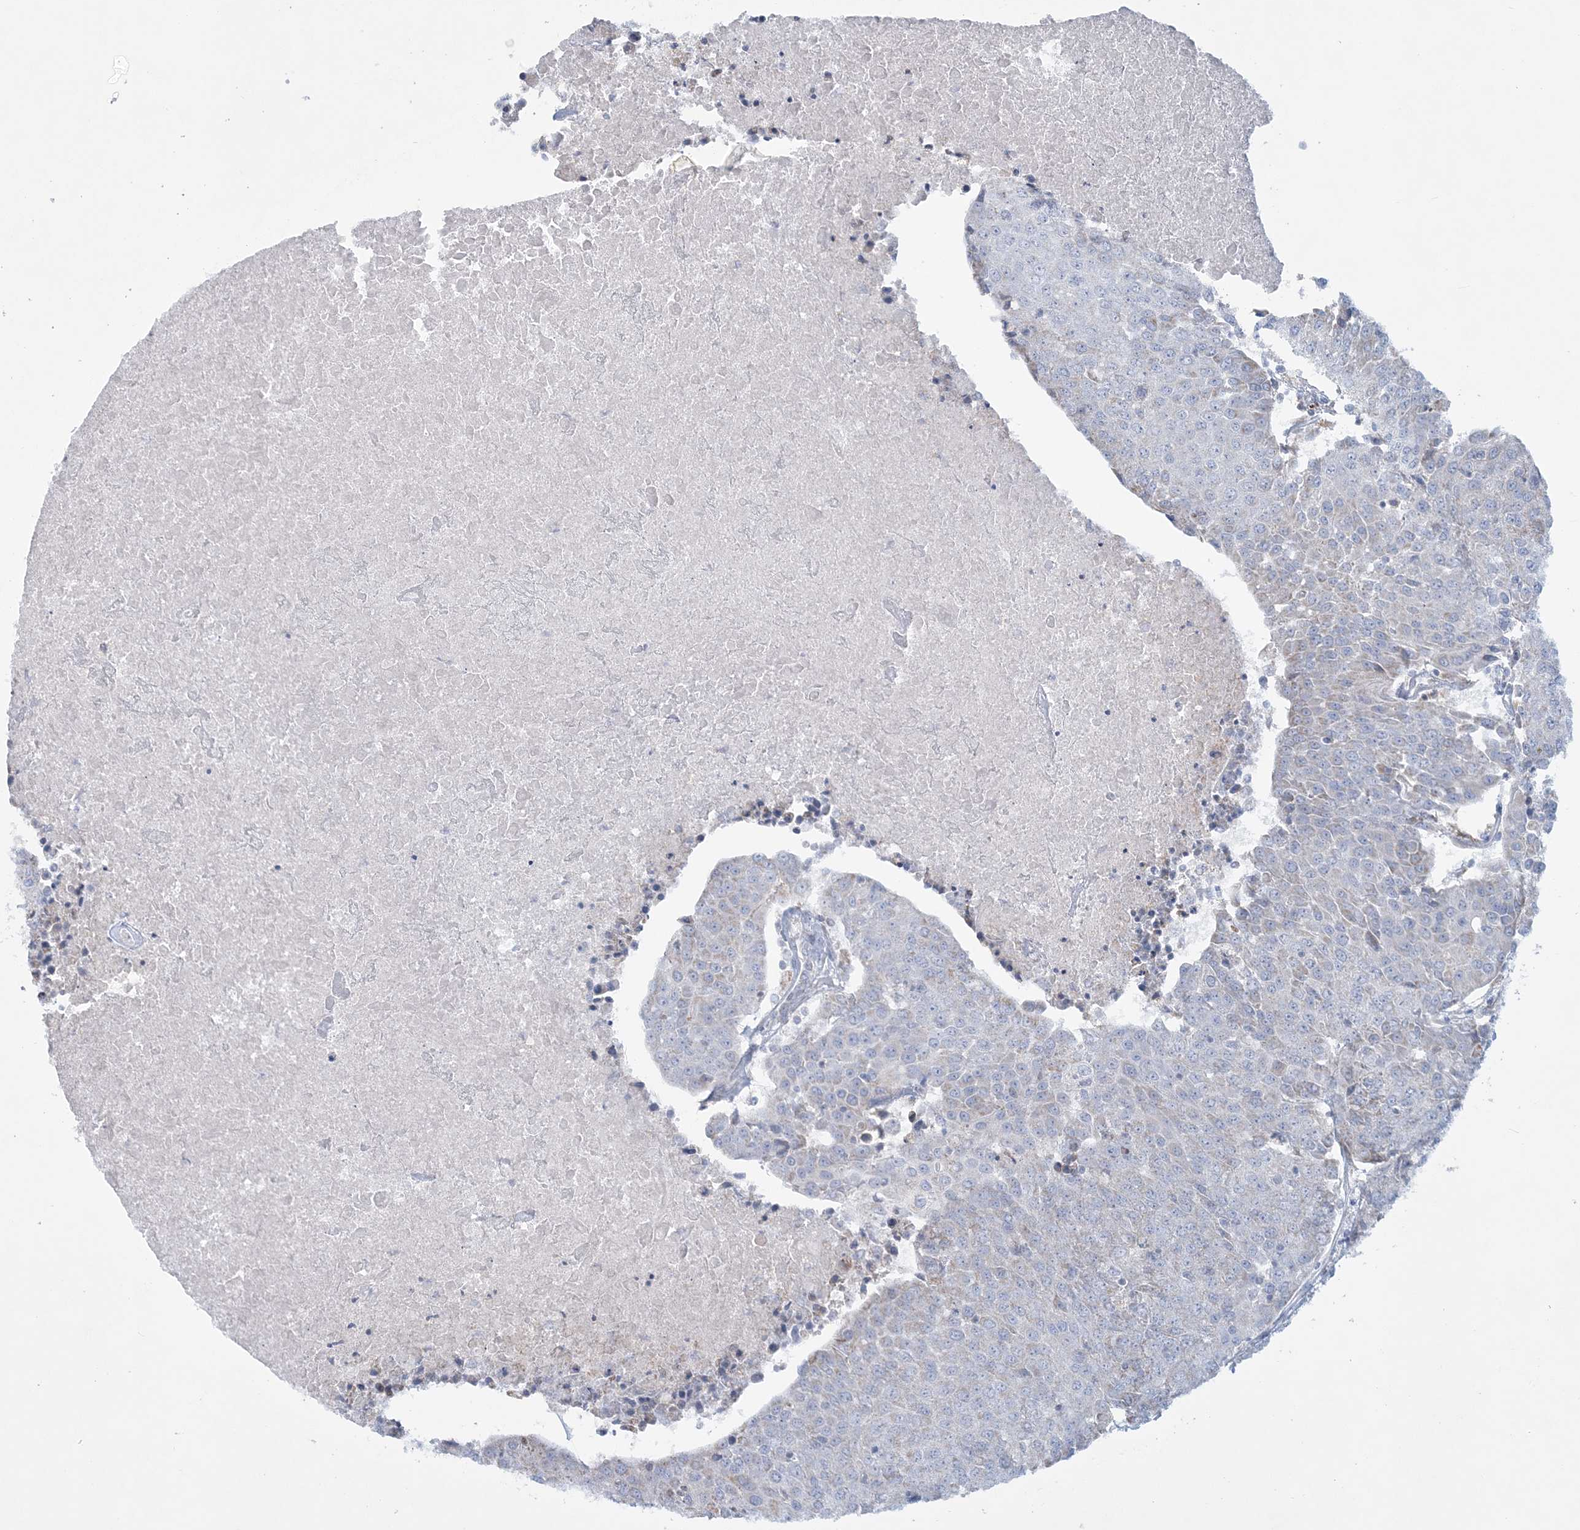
{"staining": {"intensity": "negative", "quantity": "none", "location": "none"}, "tissue": "urothelial cancer", "cell_type": "Tumor cells", "image_type": "cancer", "snomed": [{"axis": "morphology", "description": "Urothelial carcinoma, High grade"}, {"axis": "topography", "description": "Urinary bladder"}], "caption": "Image shows no protein expression in tumor cells of urothelial cancer tissue. Nuclei are stained in blue.", "gene": "TBC1D7", "patient": {"sex": "female", "age": 85}}